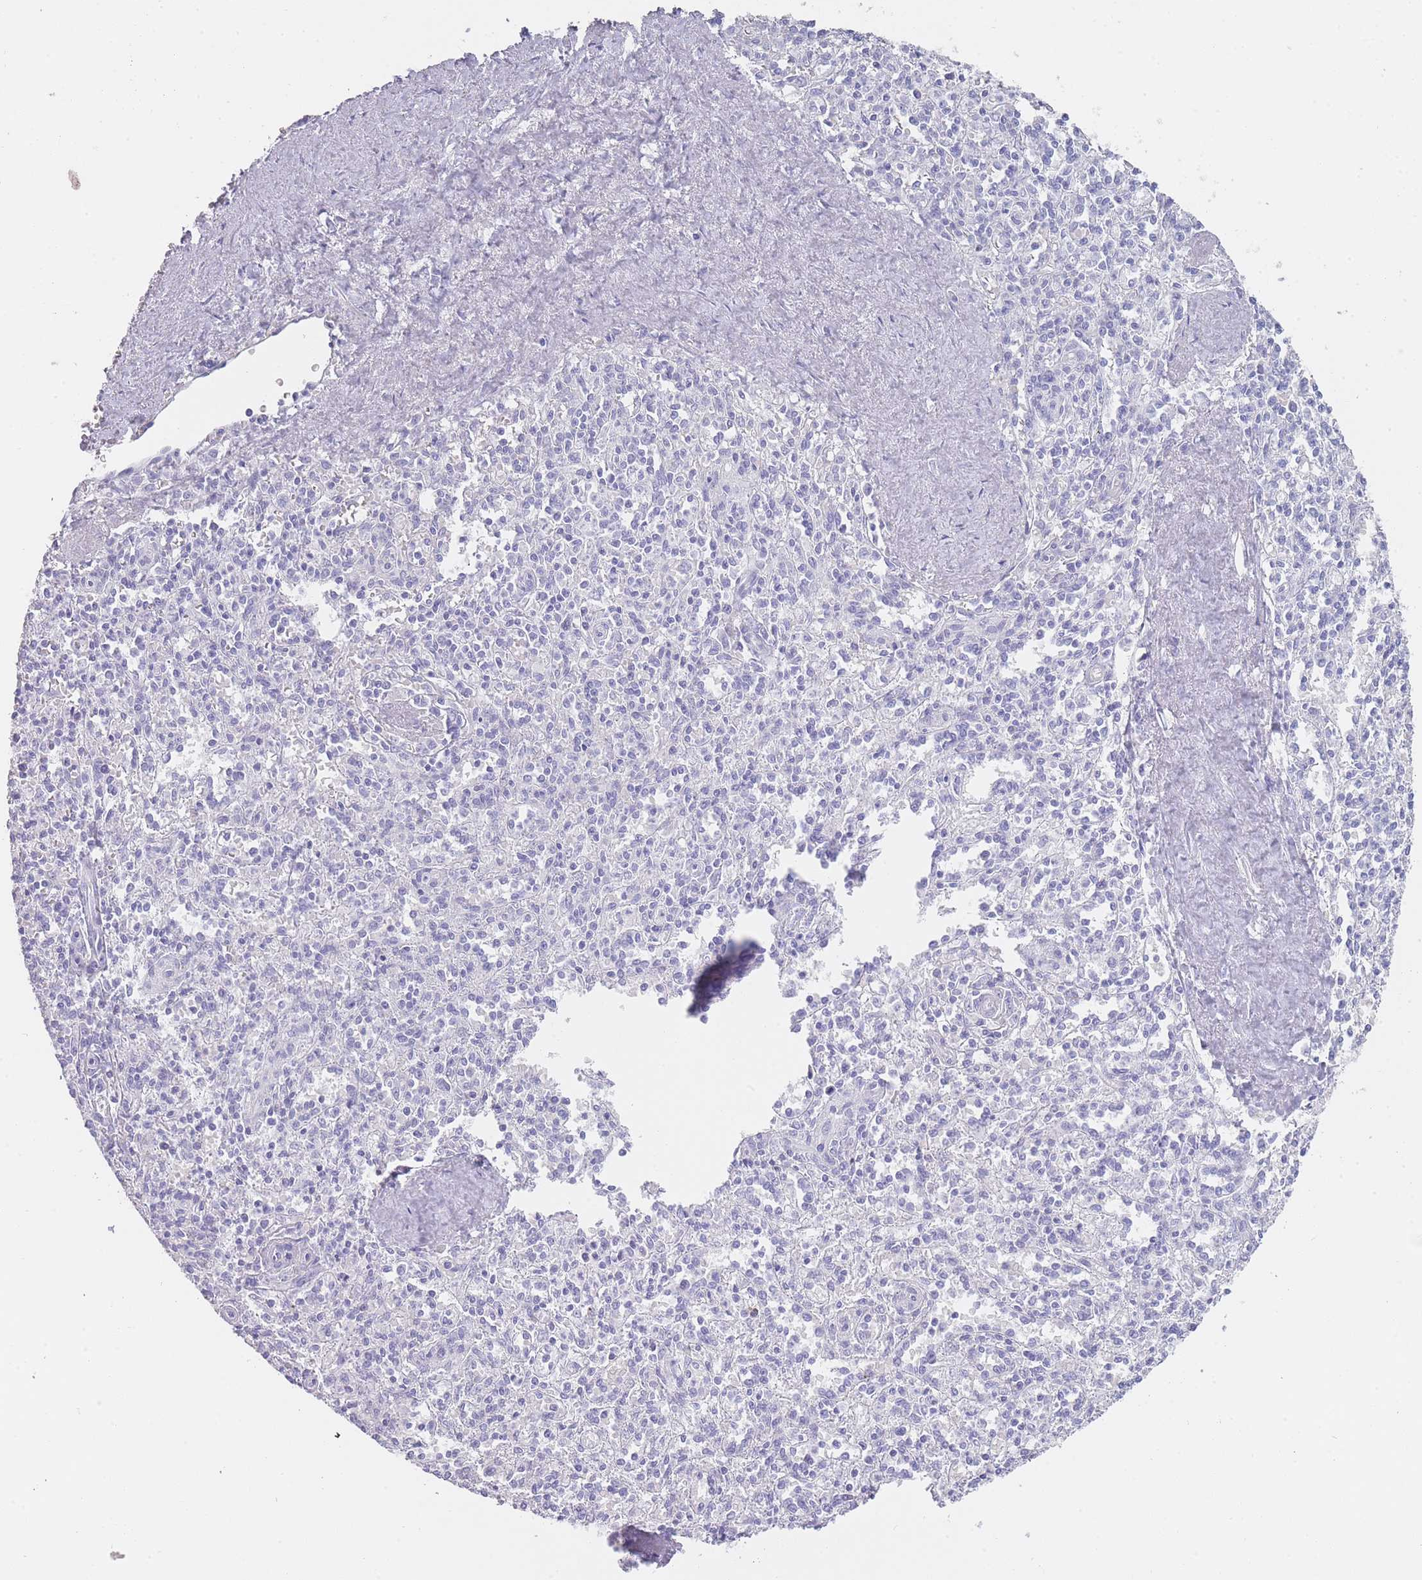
{"staining": {"intensity": "negative", "quantity": "none", "location": "none"}, "tissue": "spleen", "cell_type": "Cells in red pulp", "image_type": "normal", "snomed": [{"axis": "morphology", "description": "Normal tissue, NOS"}, {"axis": "topography", "description": "Spleen"}], "caption": "The immunohistochemistry photomicrograph has no significant positivity in cells in red pulp of spleen. Nuclei are stained in blue.", "gene": "TCP11X1", "patient": {"sex": "female", "age": 70}}